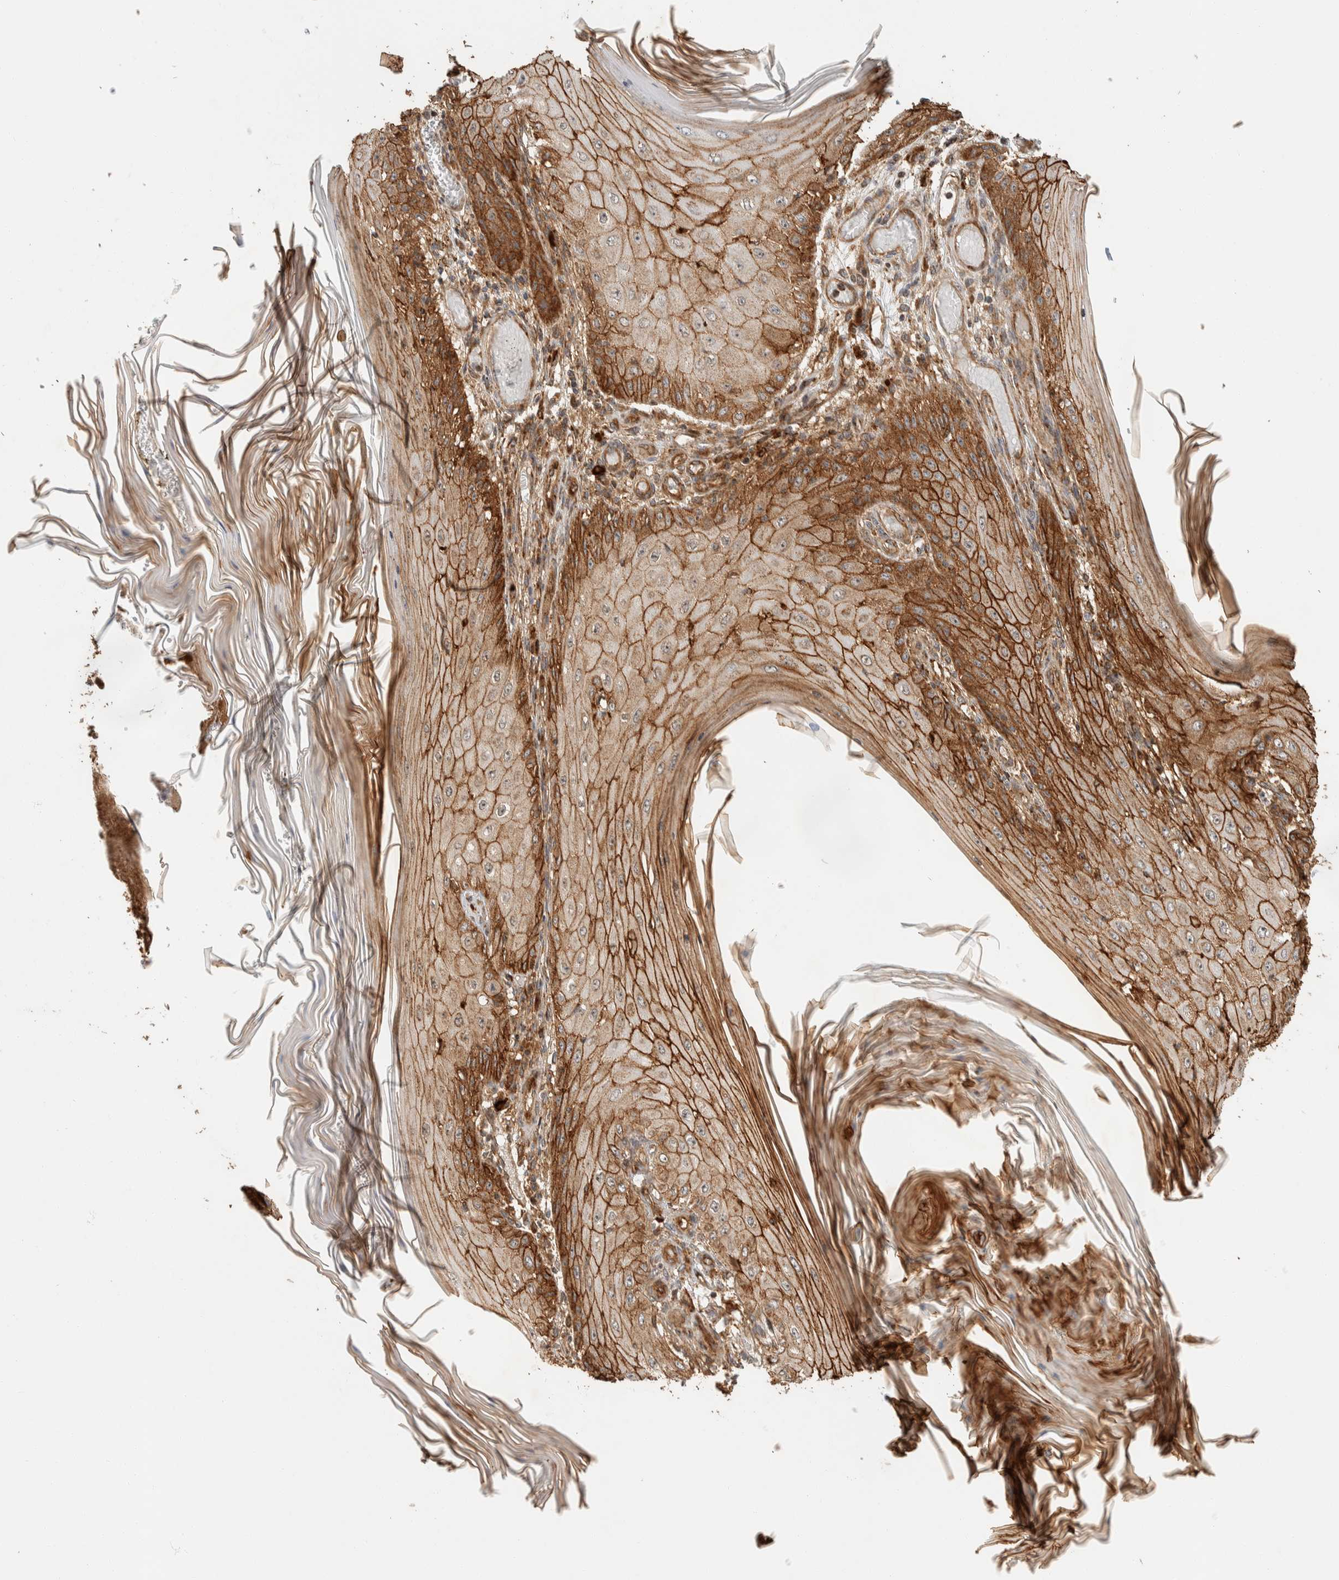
{"staining": {"intensity": "moderate", "quantity": ">75%", "location": "cytoplasmic/membranous"}, "tissue": "skin cancer", "cell_type": "Tumor cells", "image_type": "cancer", "snomed": [{"axis": "morphology", "description": "Squamous cell carcinoma, NOS"}, {"axis": "topography", "description": "Skin"}], "caption": "Protein positivity by immunohistochemistry (IHC) exhibits moderate cytoplasmic/membranous expression in about >75% of tumor cells in skin squamous cell carcinoma. The staining was performed using DAB (3,3'-diaminobenzidine) to visualize the protein expression in brown, while the nuclei were stained in blue with hematoxylin (Magnification: 20x).", "gene": "KIF9", "patient": {"sex": "female", "age": 73}}